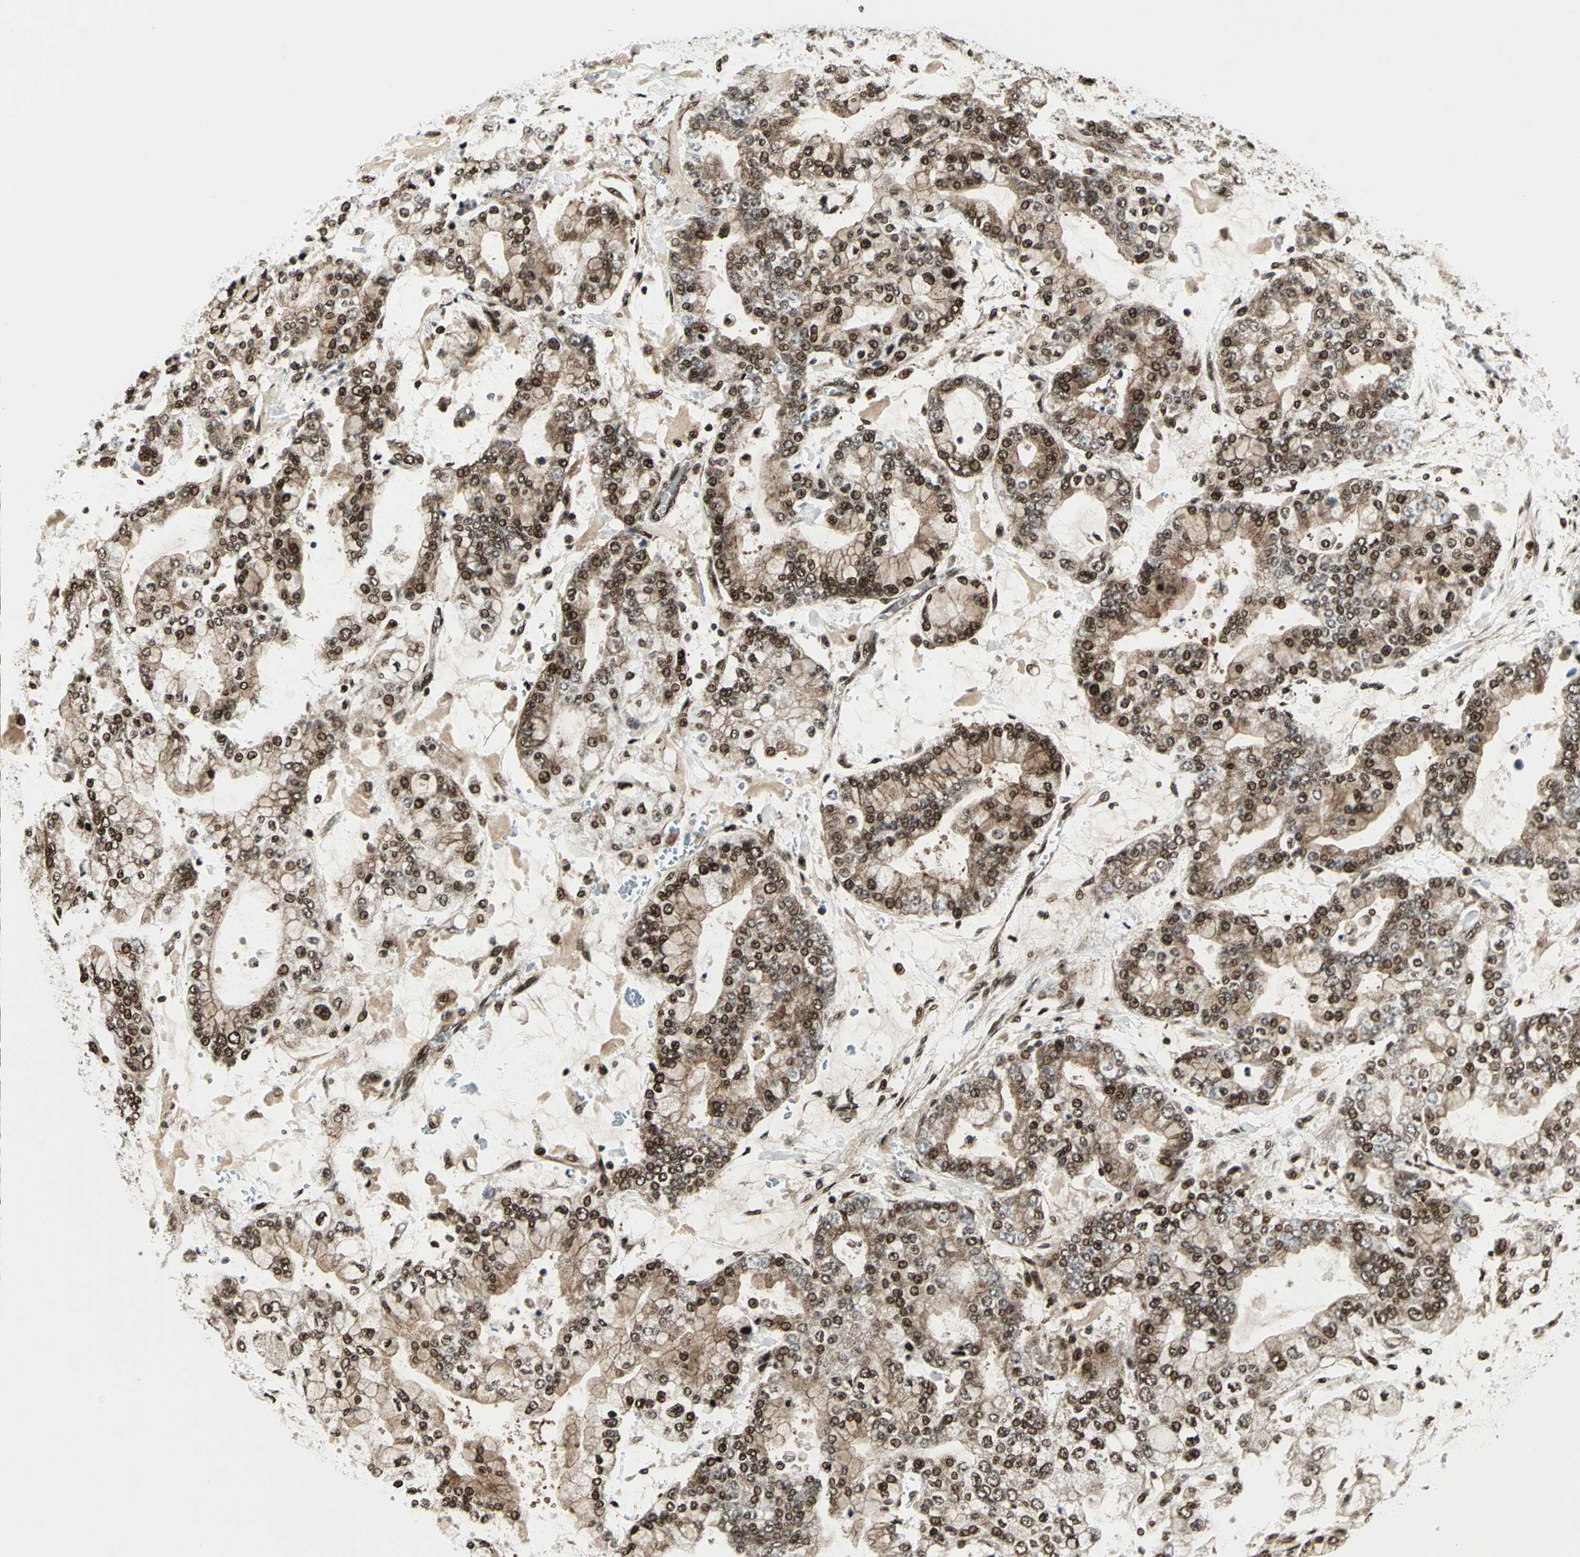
{"staining": {"intensity": "strong", "quantity": ">75%", "location": "cytoplasmic/membranous,nuclear"}, "tissue": "stomach cancer", "cell_type": "Tumor cells", "image_type": "cancer", "snomed": [{"axis": "morphology", "description": "Adenocarcinoma, NOS"}, {"axis": "topography", "description": "Stomach"}], "caption": "A high amount of strong cytoplasmic/membranous and nuclear expression is seen in approximately >75% of tumor cells in stomach adenocarcinoma tissue. Using DAB (3,3'-diaminobenzidine) (brown) and hematoxylin (blue) stains, captured at high magnification using brightfield microscopy.", "gene": "COPS5", "patient": {"sex": "male", "age": 76}}